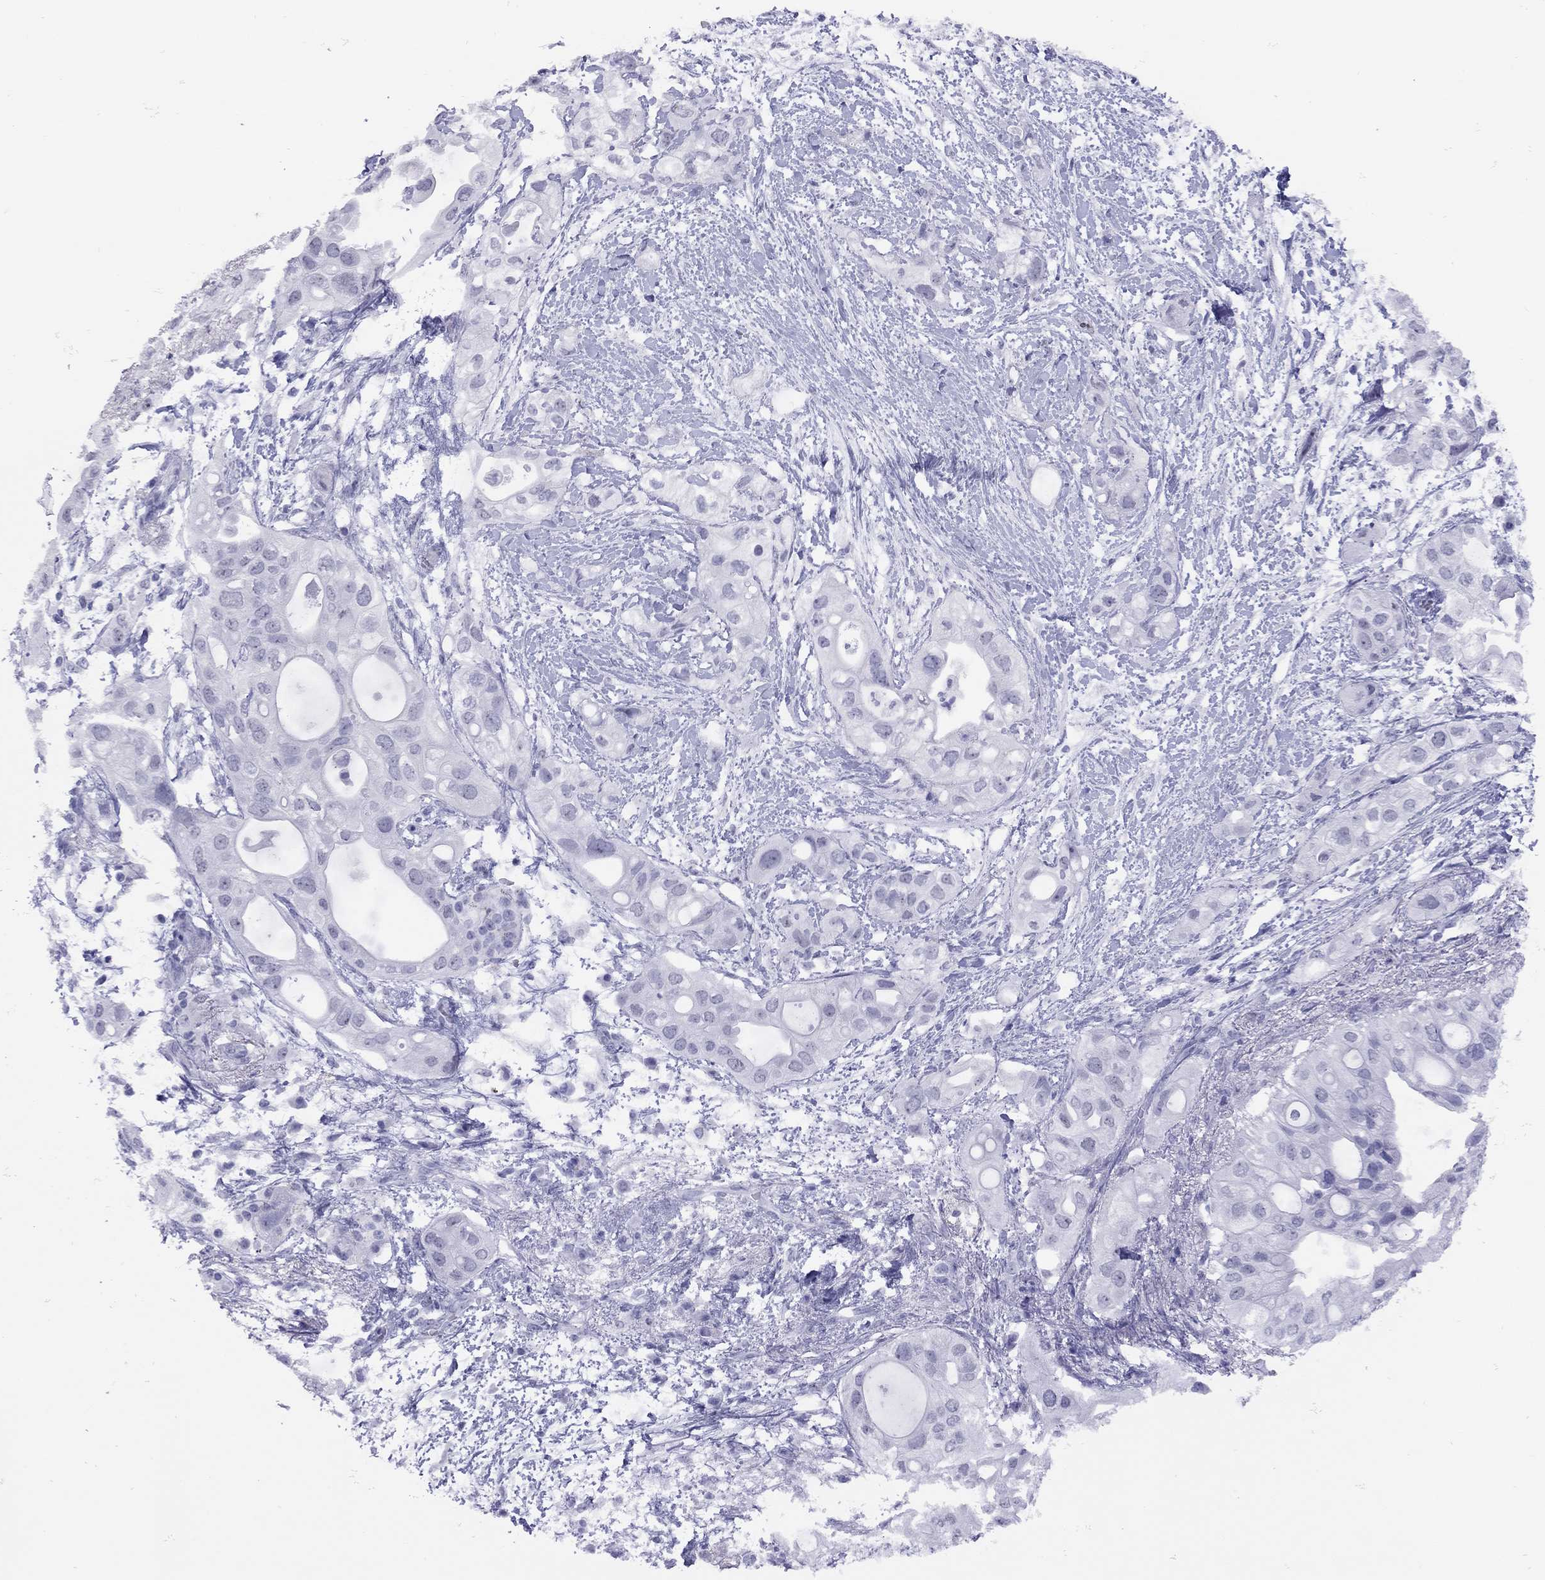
{"staining": {"intensity": "negative", "quantity": "none", "location": "none"}, "tissue": "pancreatic cancer", "cell_type": "Tumor cells", "image_type": "cancer", "snomed": [{"axis": "morphology", "description": "Adenocarcinoma, NOS"}, {"axis": "topography", "description": "Pancreas"}], "caption": "IHC image of neoplastic tissue: pancreatic adenocarcinoma stained with DAB (3,3'-diaminobenzidine) reveals no significant protein expression in tumor cells. (DAB (3,3'-diaminobenzidine) IHC, high magnification).", "gene": "LYAR", "patient": {"sex": "female", "age": 72}}